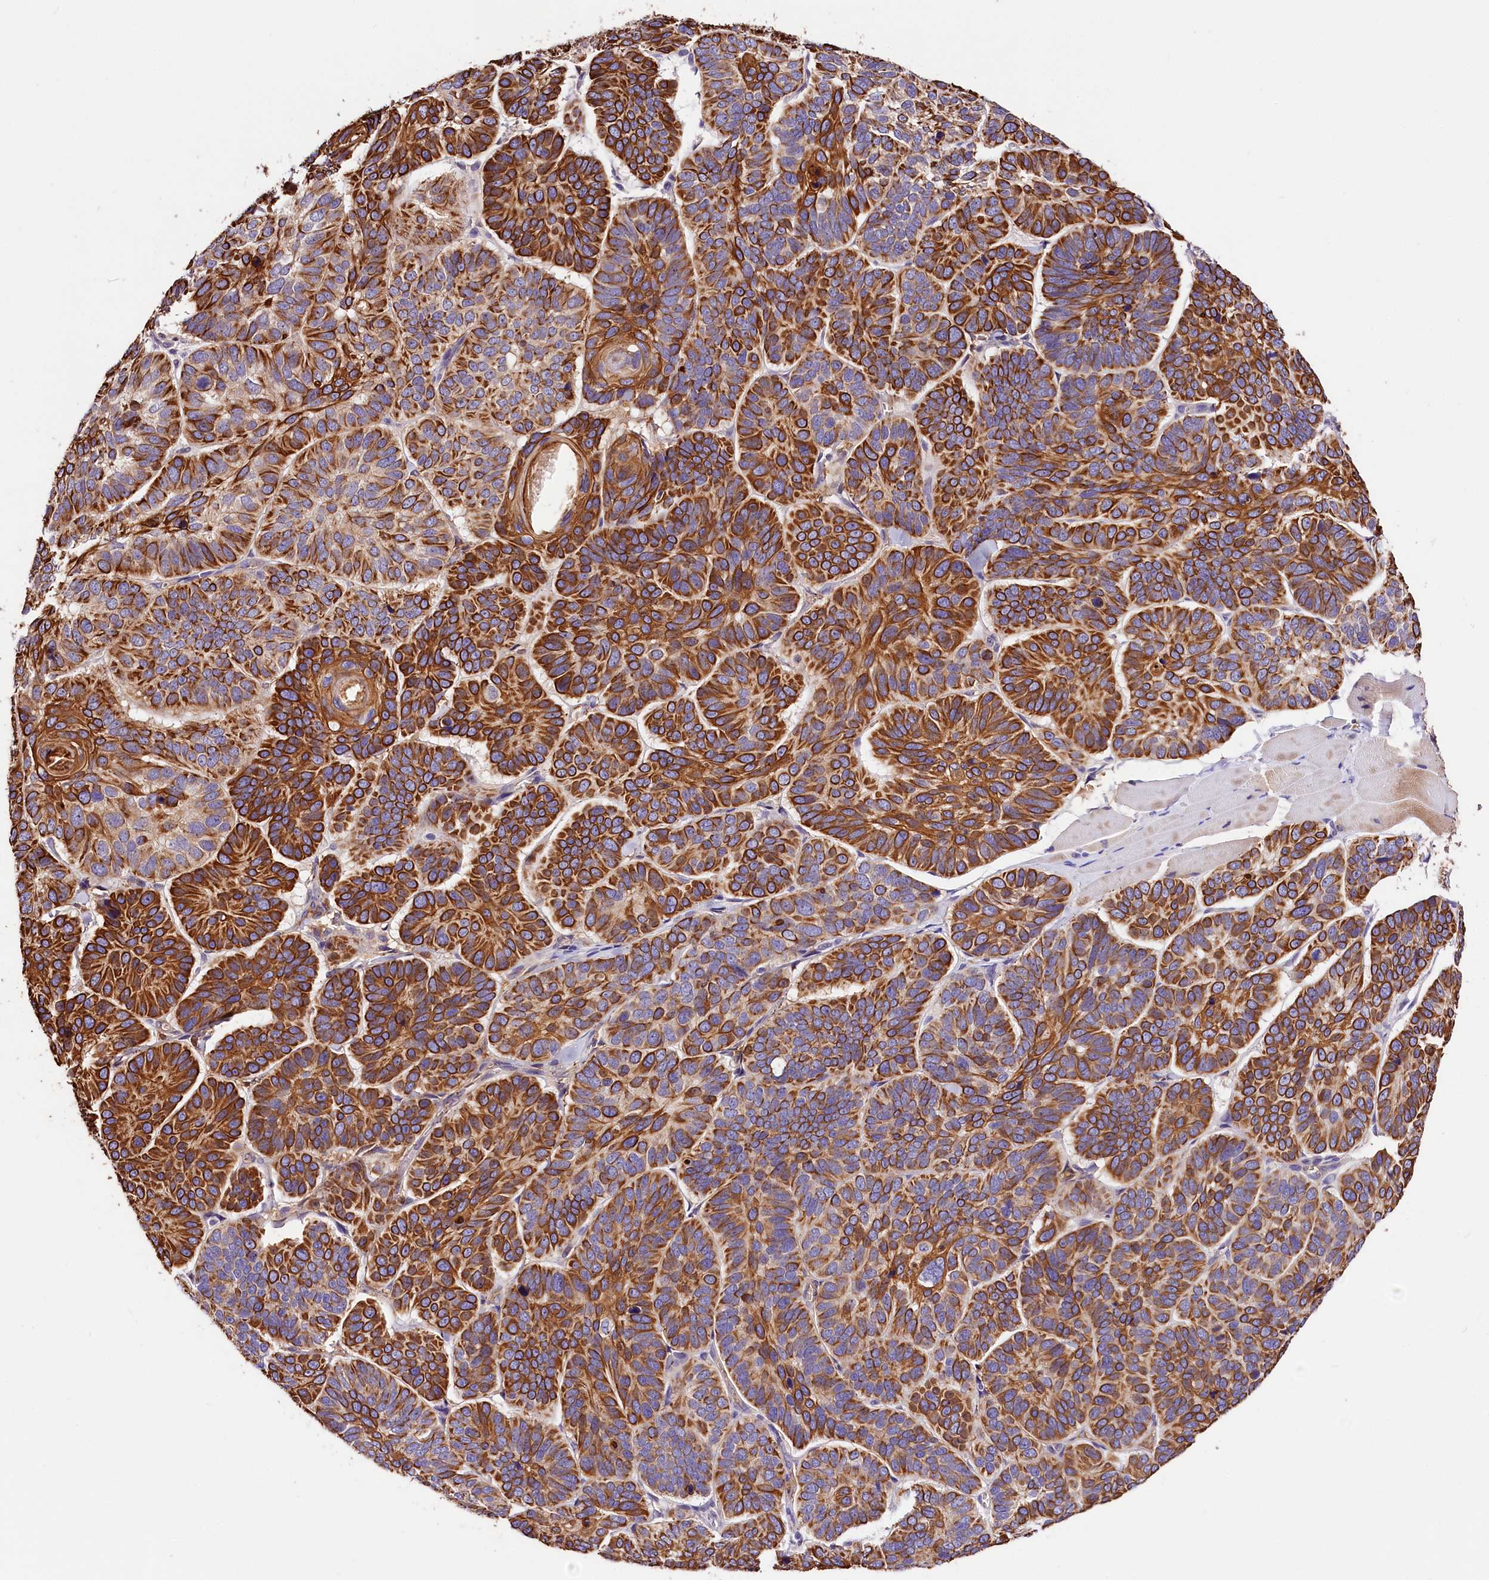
{"staining": {"intensity": "strong", "quantity": ">75%", "location": "cytoplasmic/membranous"}, "tissue": "skin cancer", "cell_type": "Tumor cells", "image_type": "cancer", "snomed": [{"axis": "morphology", "description": "Basal cell carcinoma"}, {"axis": "topography", "description": "Skin"}], "caption": "Immunohistochemistry (IHC) (DAB (3,3'-diaminobenzidine)) staining of human skin cancer exhibits strong cytoplasmic/membranous protein positivity in about >75% of tumor cells.", "gene": "ARMC6", "patient": {"sex": "male", "age": 62}}